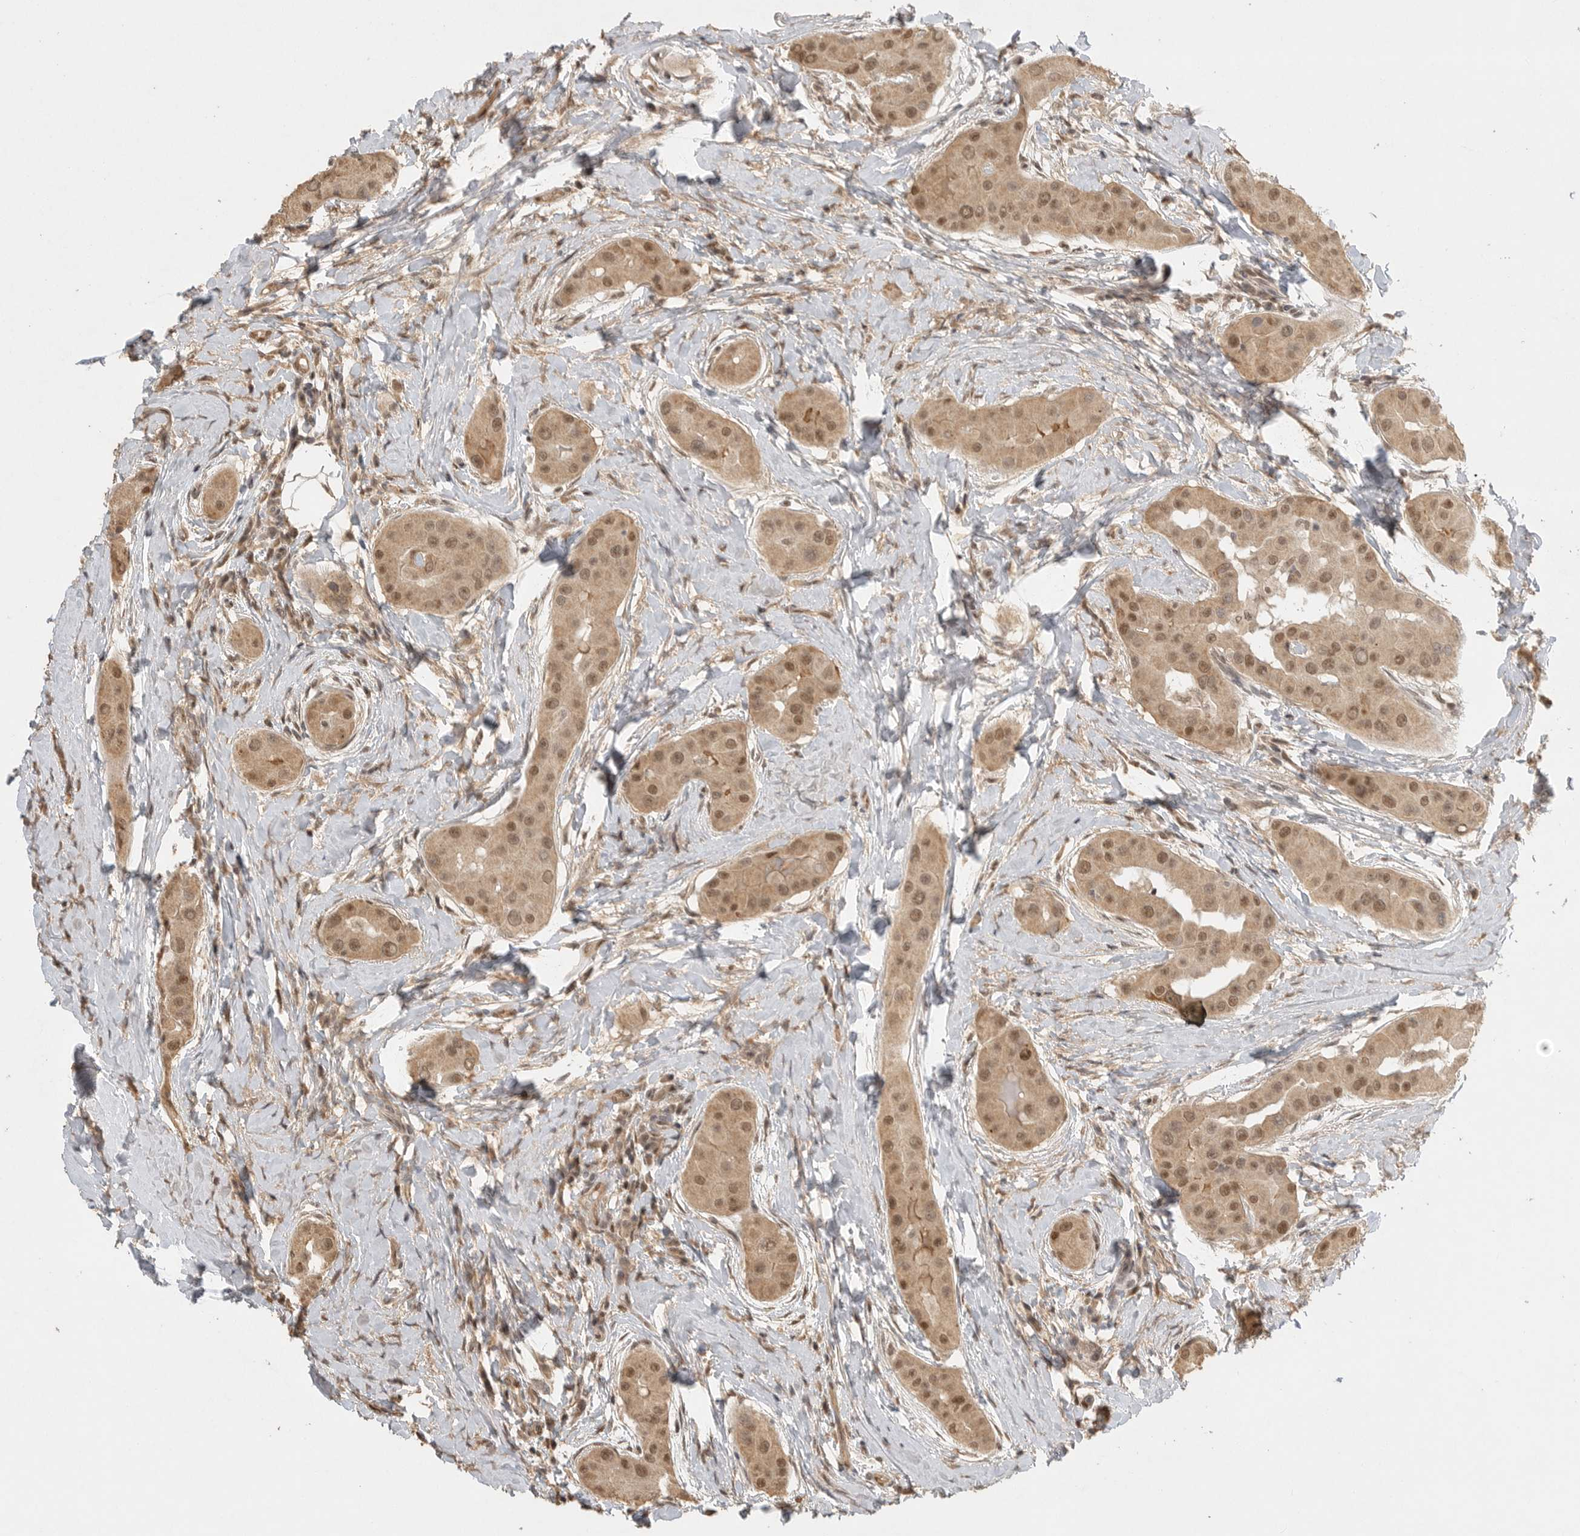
{"staining": {"intensity": "weak", "quantity": ">75%", "location": "cytoplasmic/membranous,nuclear"}, "tissue": "thyroid cancer", "cell_type": "Tumor cells", "image_type": "cancer", "snomed": [{"axis": "morphology", "description": "Papillary adenocarcinoma, NOS"}, {"axis": "topography", "description": "Thyroid gland"}], "caption": "DAB immunohistochemical staining of papillary adenocarcinoma (thyroid) demonstrates weak cytoplasmic/membranous and nuclear protein staining in about >75% of tumor cells.", "gene": "DFFA", "patient": {"sex": "male", "age": 33}}